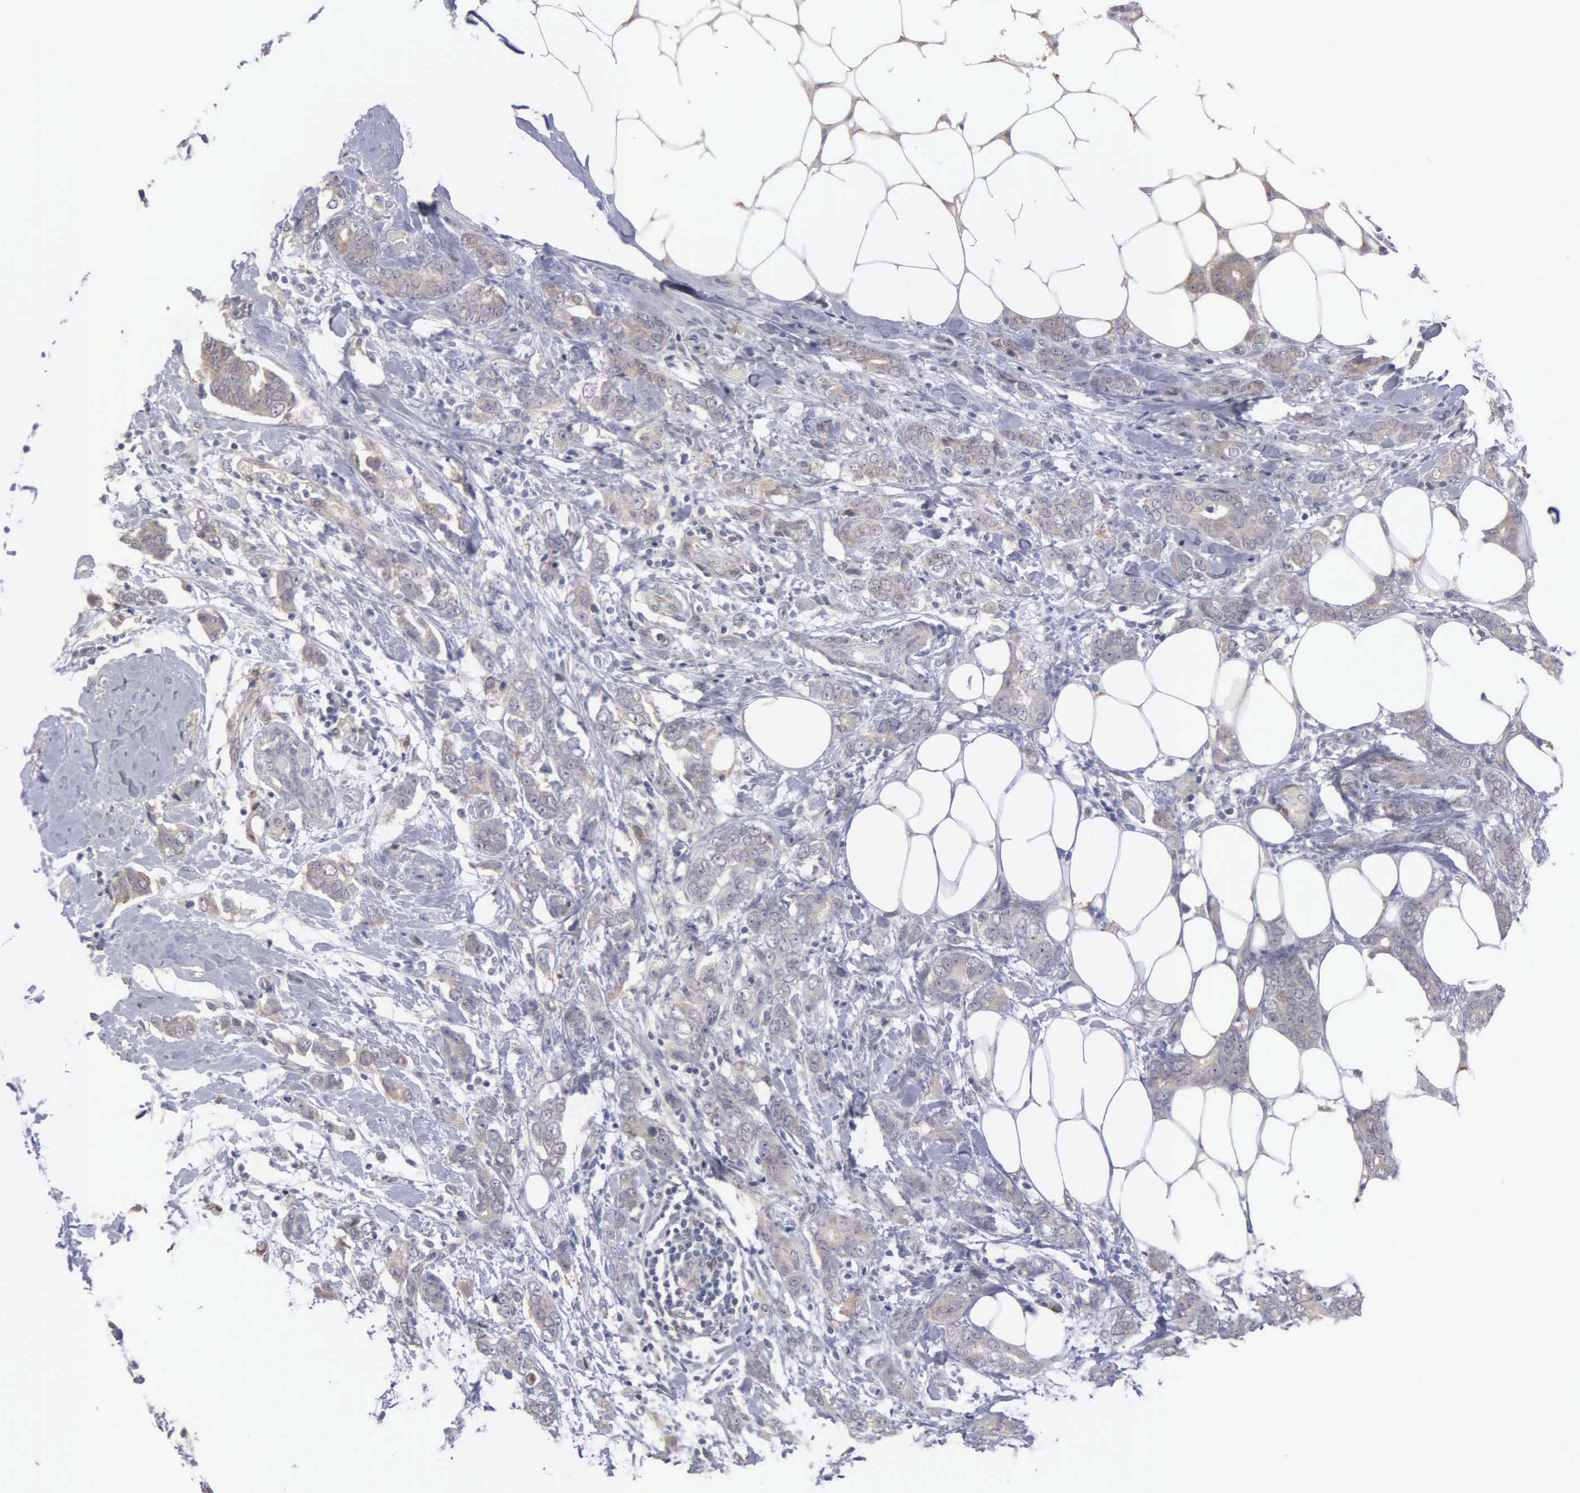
{"staining": {"intensity": "weak", "quantity": "25%-75%", "location": "cytoplasmic/membranous"}, "tissue": "breast cancer", "cell_type": "Tumor cells", "image_type": "cancer", "snomed": [{"axis": "morphology", "description": "Duct carcinoma"}, {"axis": "topography", "description": "Breast"}], "caption": "Immunohistochemistry (IHC) image of human breast cancer stained for a protein (brown), which demonstrates low levels of weak cytoplasmic/membranous staining in approximately 25%-75% of tumor cells.", "gene": "LIN52", "patient": {"sex": "female", "age": 53}}